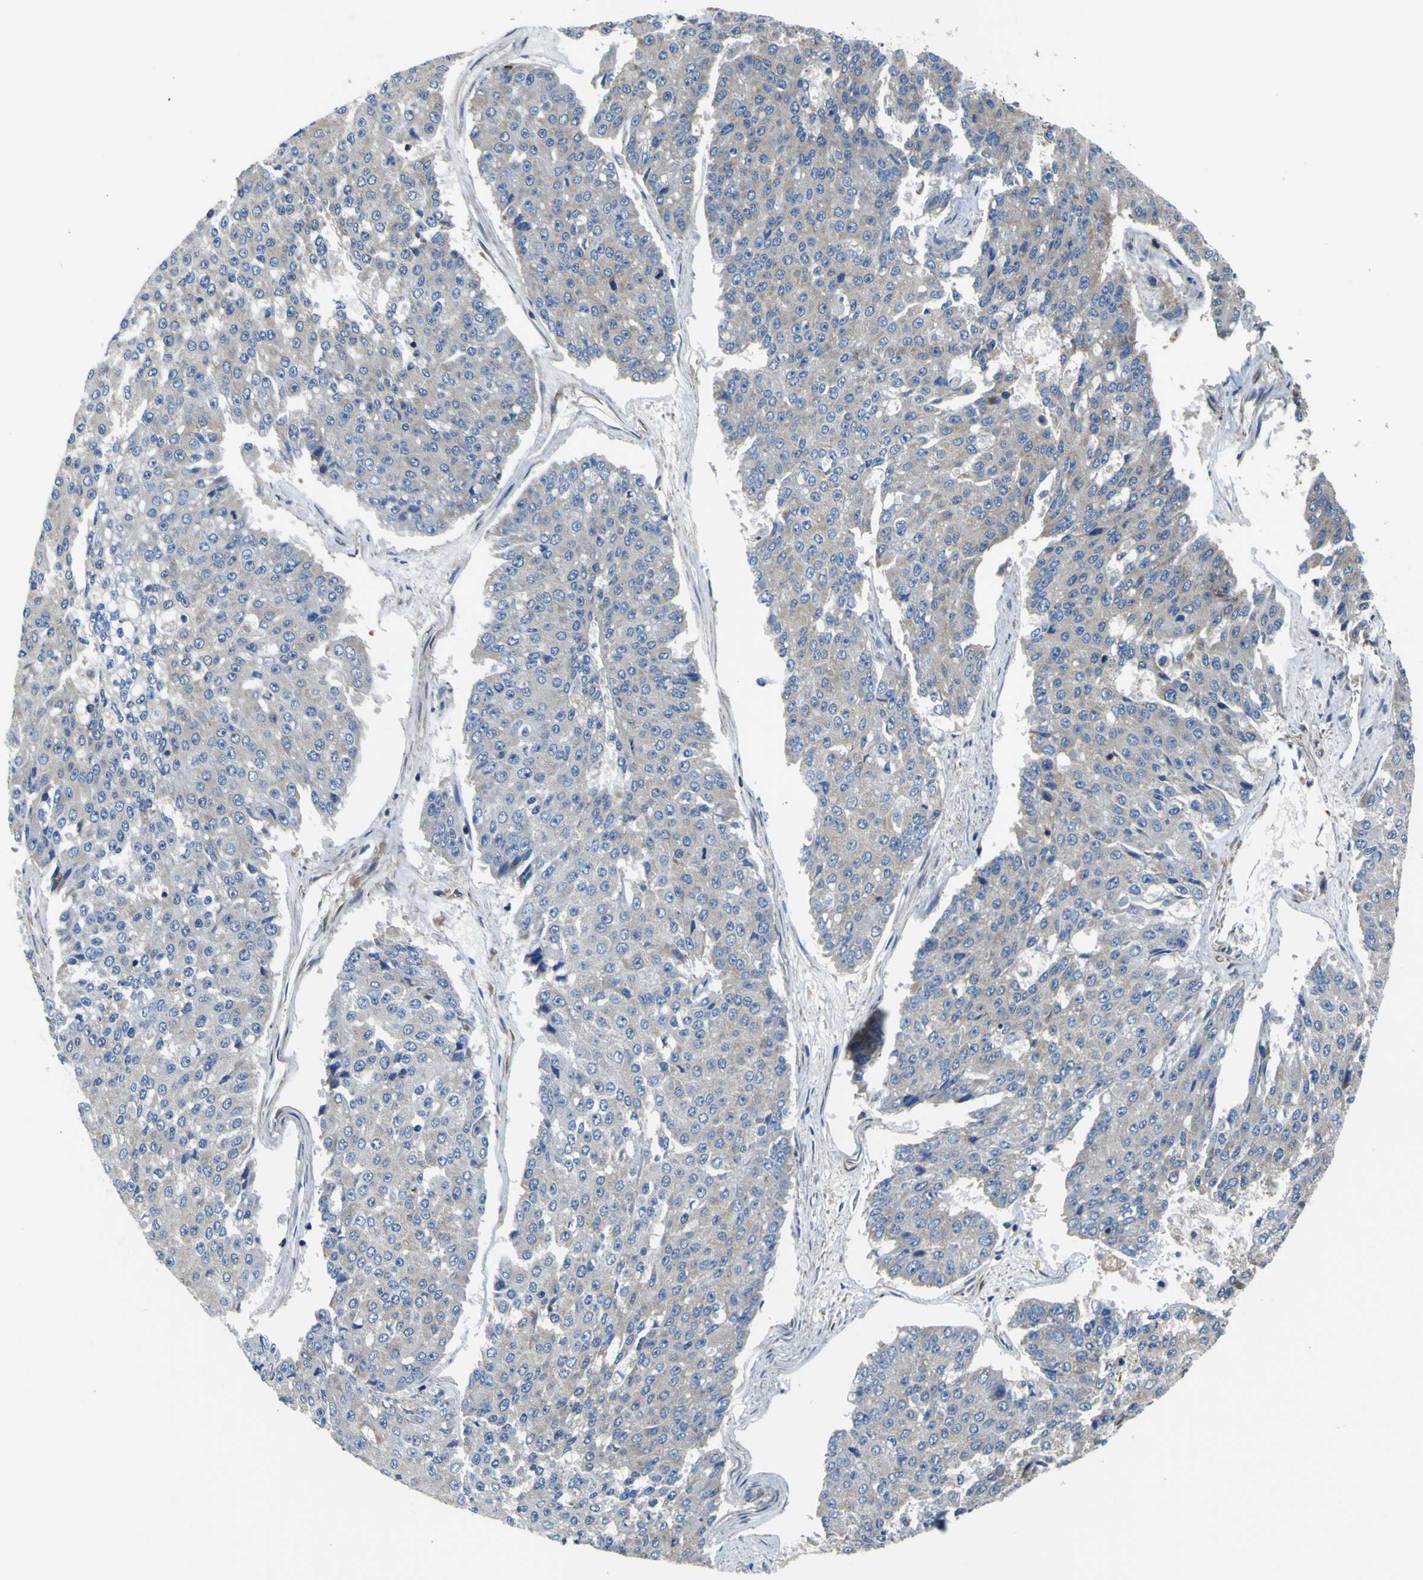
{"staining": {"intensity": "weak", "quantity": ">75%", "location": "cytoplasmic/membranous"}, "tissue": "pancreatic cancer", "cell_type": "Tumor cells", "image_type": "cancer", "snomed": [{"axis": "morphology", "description": "Adenocarcinoma, NOS"}, {"axis": "topography", "description": "Pancreas"}], "caption": "Pancreatic cancer stained with immunohistochemistry demonstrates weak cytoplasmic/membranous staining in about >75% of tumor cells.", "gene": "CNR2", "patient": {"sex": "male", "age": 50}}